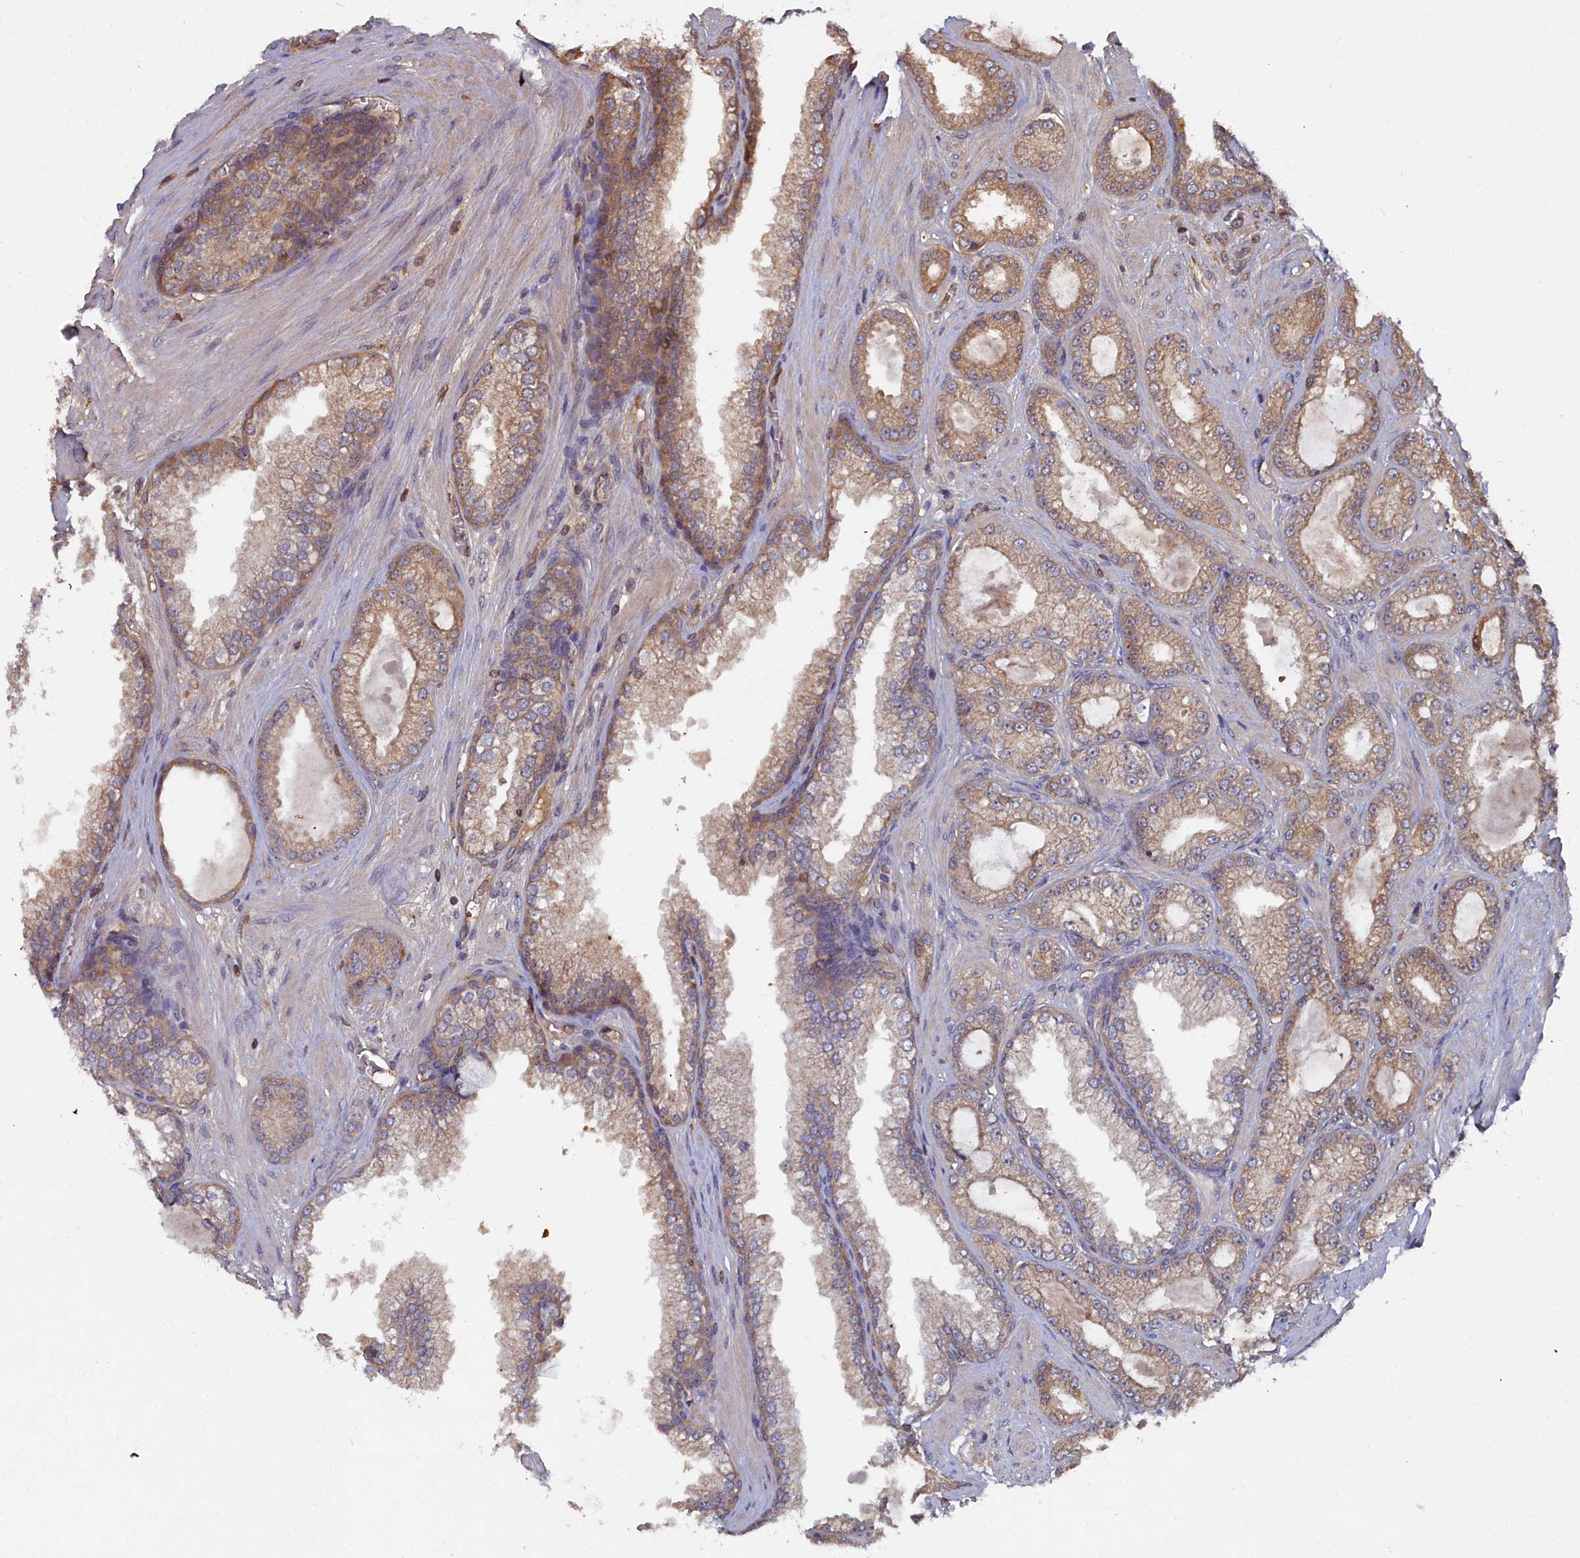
{"staining": {"intensity": "moderate", "quantity": ">75%", "location": "cytoplasmic/membranous"}, "tissue": "prostate cancer", "cell_type": "Tumor cells", "image_type": "cancer", "snomed": [{"axis": "morphology", "description": "Adenocarcinoma, Low grade"}, {"axis": "topography", "description": "Prostate"}], "caption": "Moderate cytoplasmic/membranous protein staining is identified in approximately >75% of tumor cells in low-grade adenocarcinoma (prostate). (DAB IHC with brightfield microscopy, high magnification).", "gene": "GFRA2", "patient": {"sex": "male", "age": 57}}